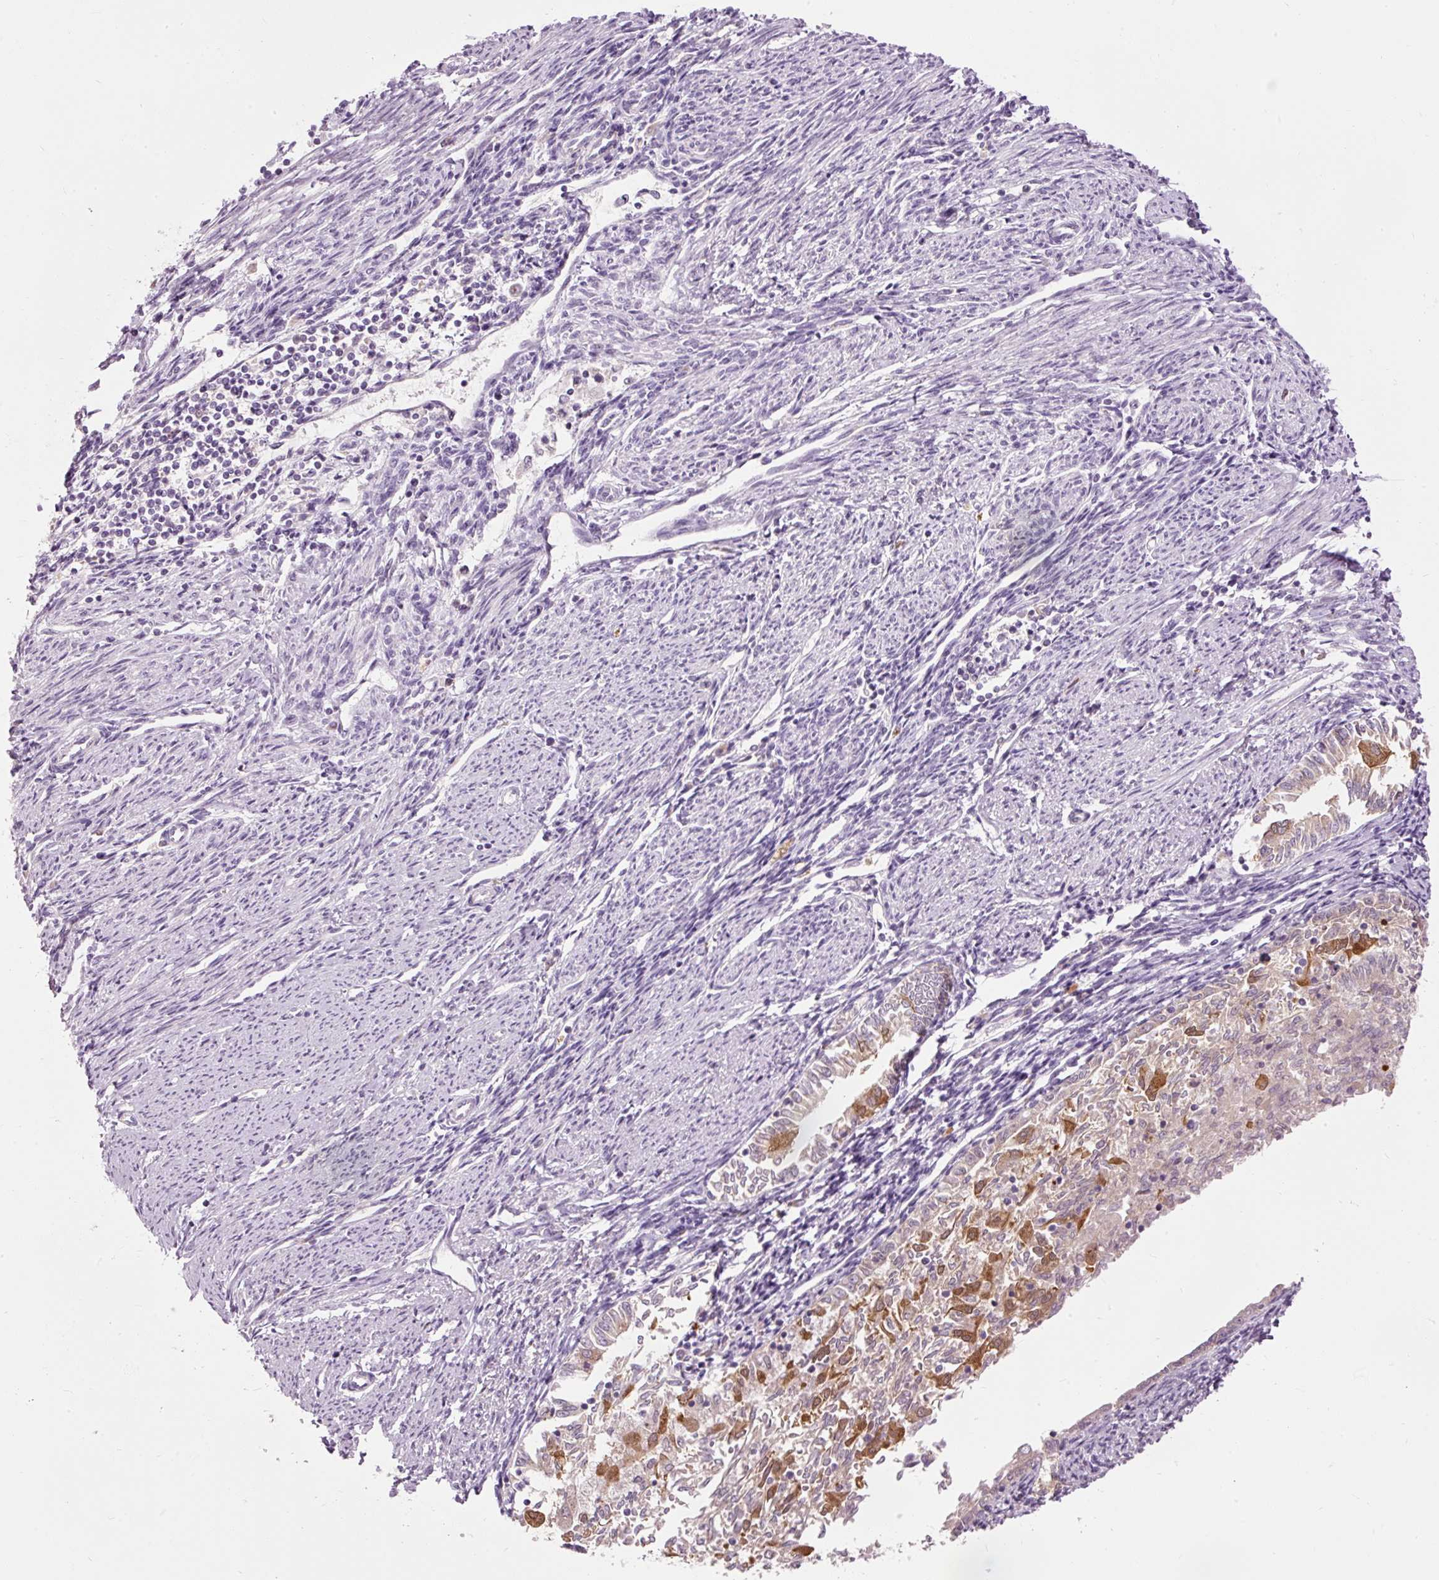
{"staining": {"intensity": "moderate", "quantity": "<25%", "location": "cytoplasmic/membranous"}, "tissue": "endometrial cancer", "cell_type": "Tumor cells", "image_type": "cancer", "snomed": [{"axis": "morphology", "description": "Adenocarcinoma, NOS"}, {"axis": "topography", "description": "Endometrium"}], "caption": "High-magnification brightfield microscopy of endometrial adenocarcinoma stained with DAB (brown) and counterstained with hematoxylin (blue). tumor cells exhibit moderate cytoplasmic/membranous expression is present in about<25% of cells. Immunohistochemistry (ihc) stains the protein of interest in brown and the nuclei are stained blue.", "gene": "PRDX5", "patient": {"sex": "female", "age": 79}}